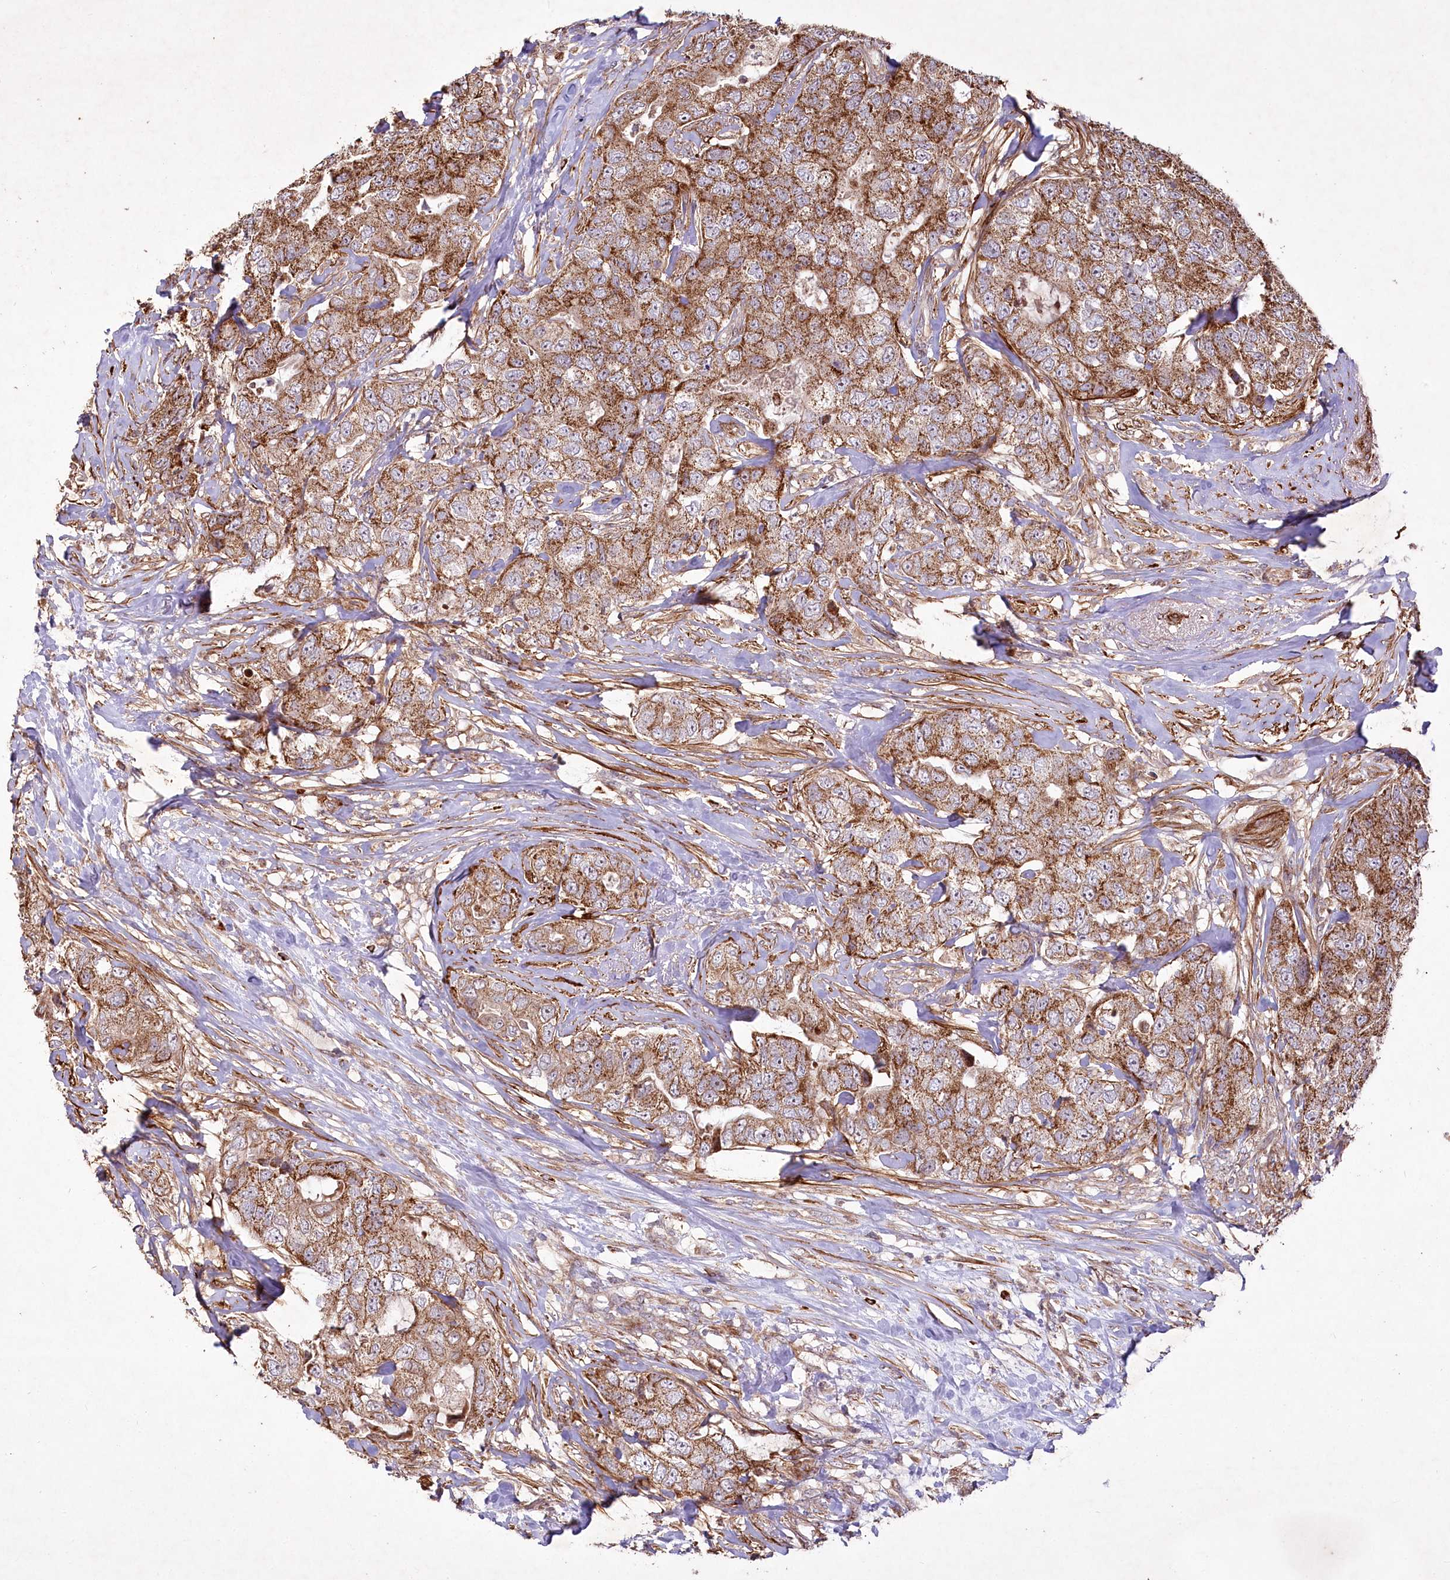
{"staining": {"intensity": "moderate", "quantity": ">75%", "location": "cytoplasmic/membranous"}, "tissue": "breast cancer", "cell_type": "Tumor cells", "image_type": "cancer", "snomed": [{"axis": "morphology", "description": "Duct carcinoma"}, {"axis": "topography", "description": "Breast"}], "caption": "Breast infiltrating ductal carcinoma stained with a brown dye demonstrates moderate cytoplasmic/membranous positive positivity in about >75% of tumor cells.", "gene": "PSTK", "patient": {"sex": "female", "age": 62}}